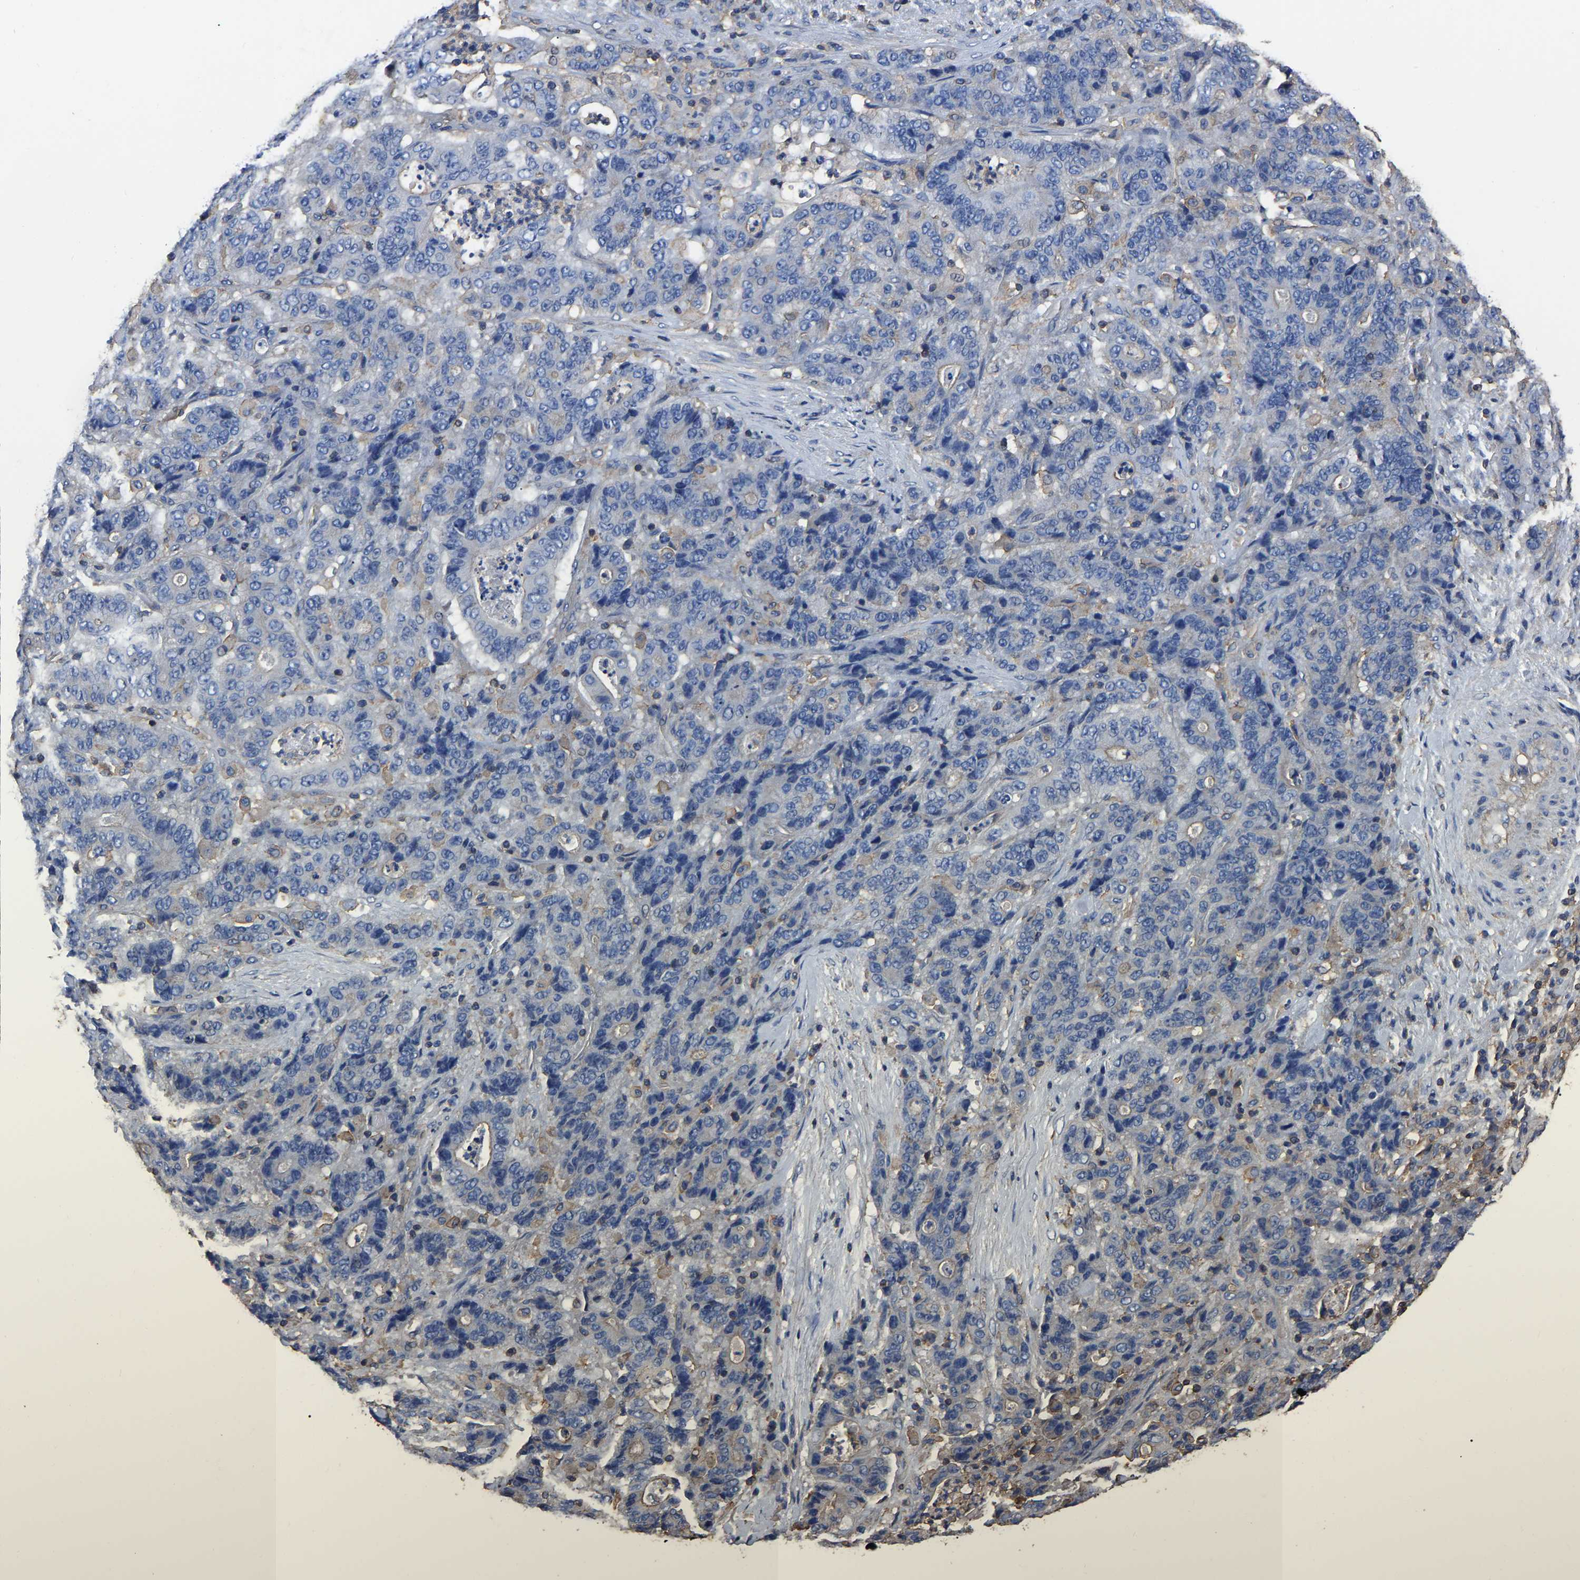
{"staining": {"intensity": "negative", "quantity": "none", "location": "none"}, "tissue": "stomach cancer", "cell_type": "Tumor cells", "image_type": "cancer", "snomed": [{"axis": "morphology", "description": "Adenocarcinoma, NOS"}, {"axis": "topography", "description": "Stomach"}], "caption": "High power microscopy micrograph of an immunohistochemistry micrograph of adenocarcinoma (stomach), revealing no significant positivity in tumor cells.", "gene": "ARMT1", "patient": {"sex": "female", "age": 73}}